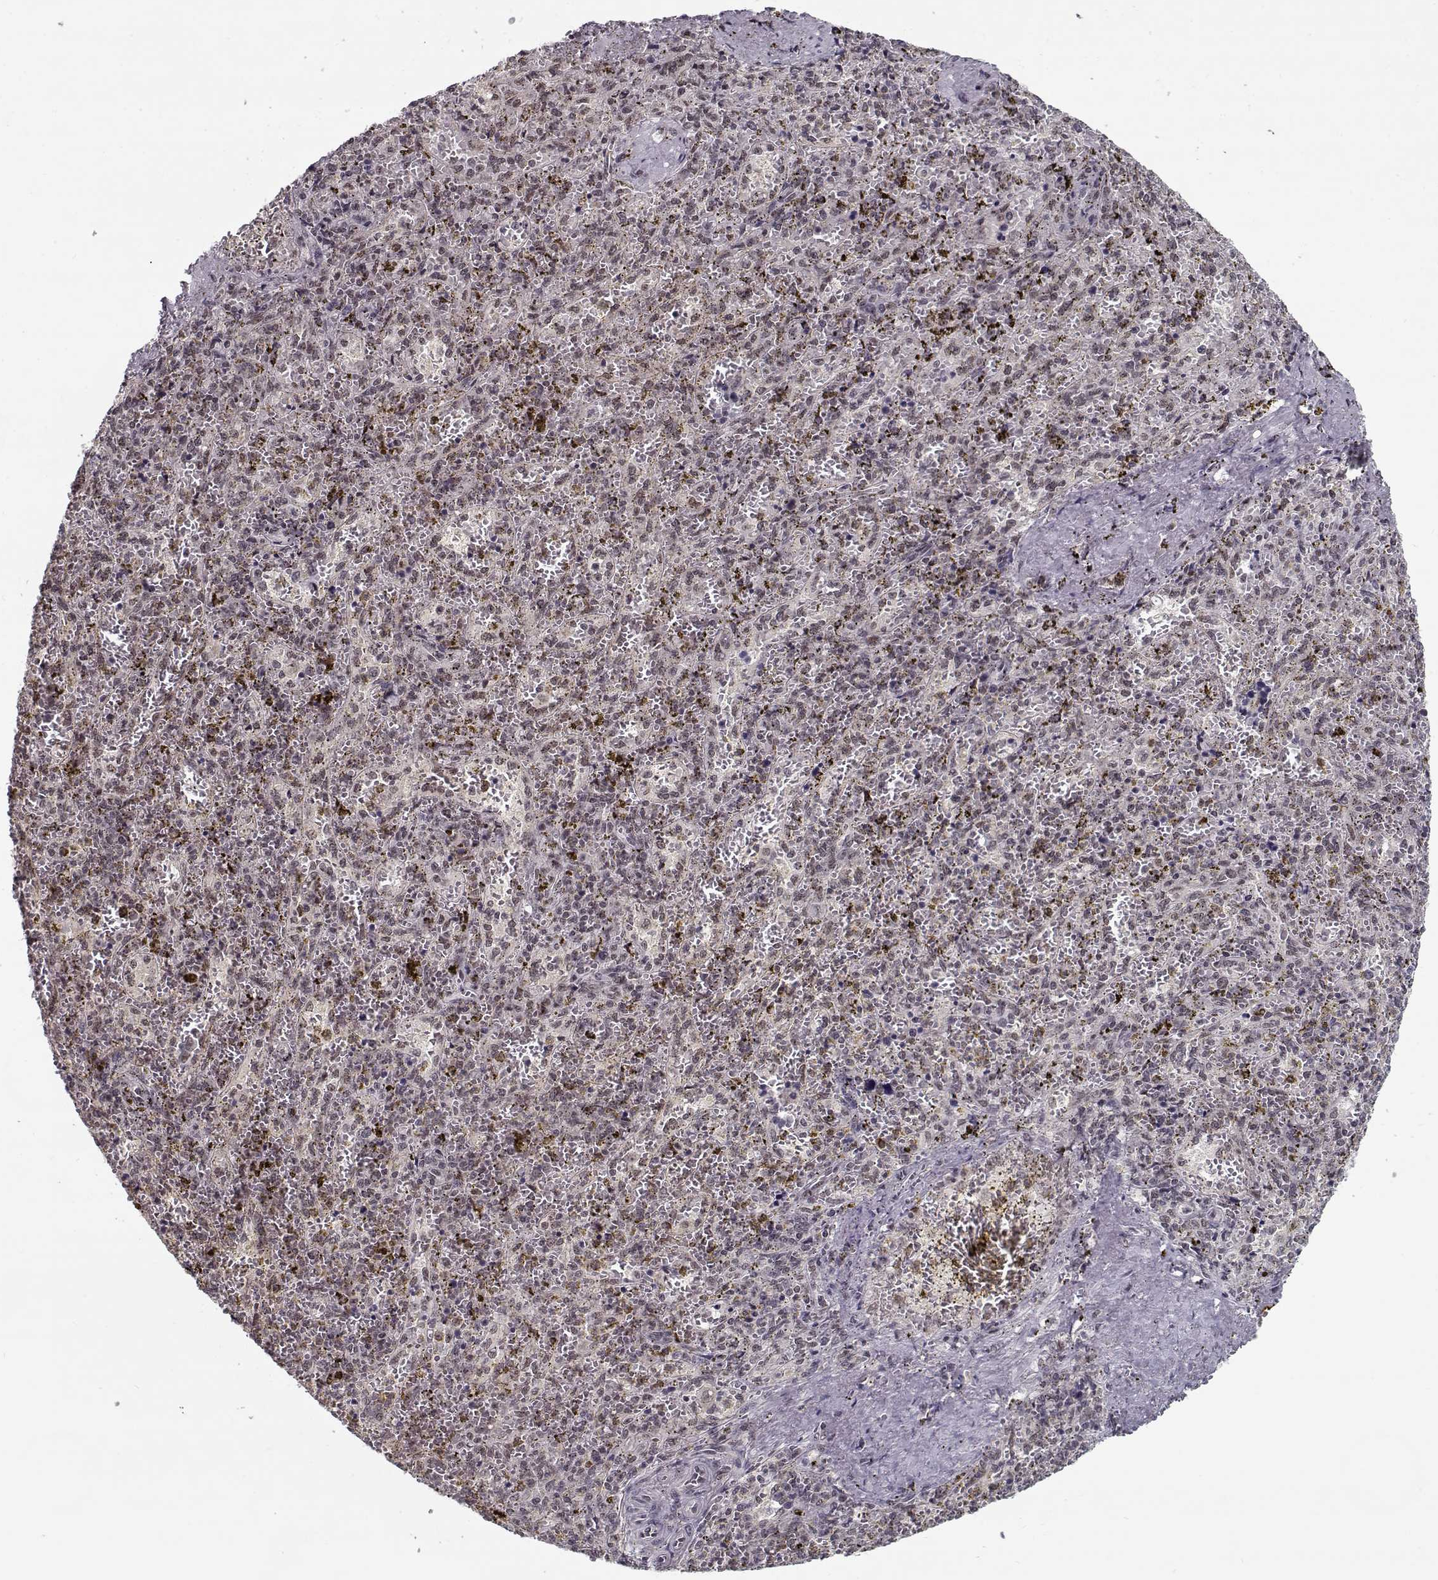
{"staining": {"intensity": "negative", "quantity": "none", "location": "none"}, "tissue": "spleen", "cell_type": "Cells in red pulp", "image_type": "normal", "snomed": [{"axis": "morphology", "description": "Normal tissue, NOS"}, {"axis": "topography", "description": "Spleen"}], "caption": "The image shows no significant staining in cells in red pulp of spleen.", "gene": "TESPA1", "patient": {"sex": "female", "age": 50}}